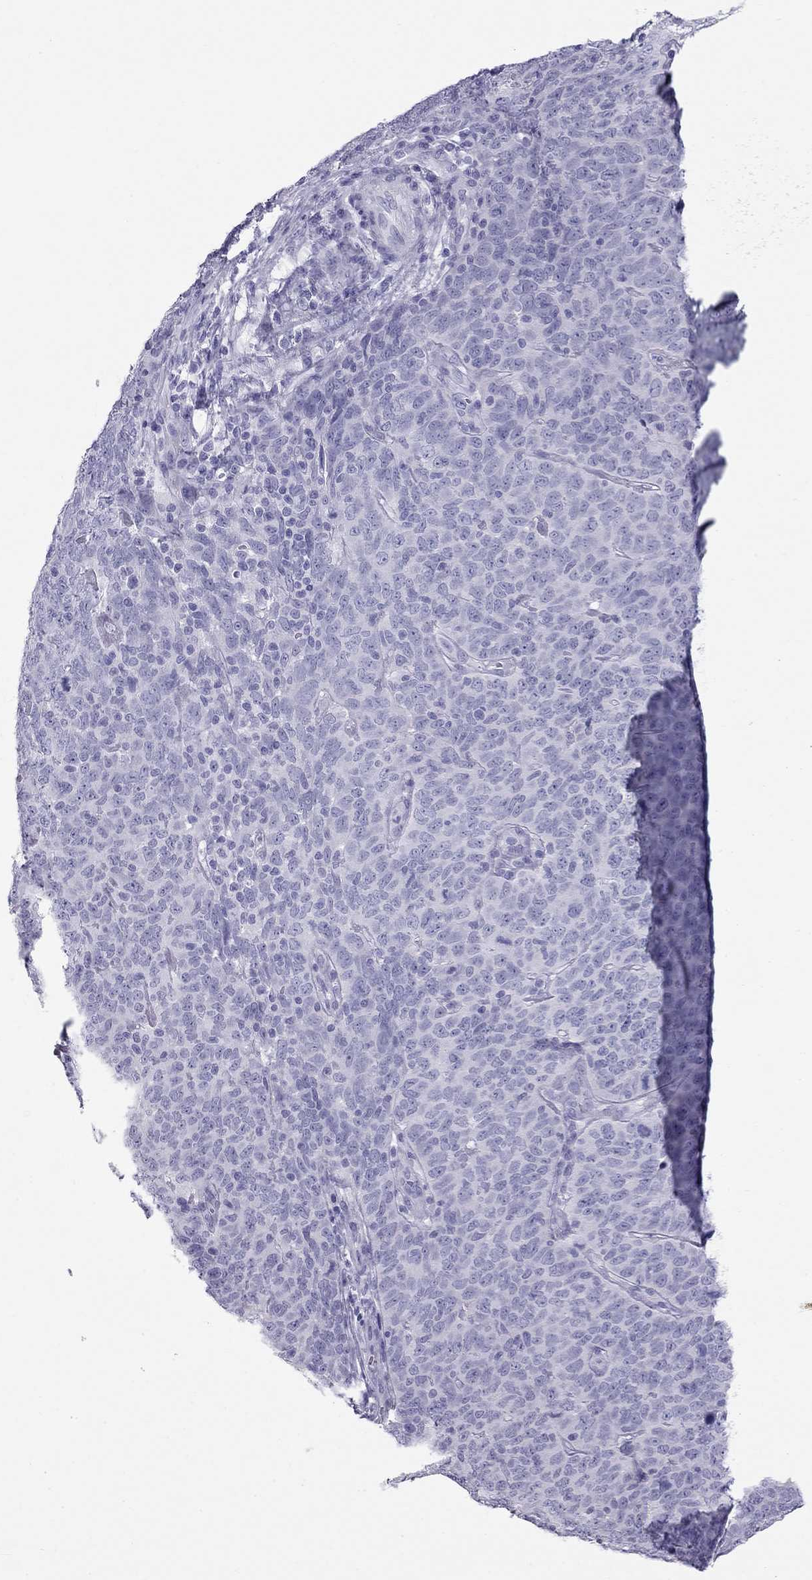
{"staining": {"intensity": "negative", "quantity": "none", "location": "none"}, "tissue": "skin cancer", "cell_type": "Tumor cells", "image_type": "cancer", "snomed": [{"axis": "morphology", "description": "Squamous cell carcinoma, NOS"}, {"axis": "topography", "description": "Skin"}, {"axis": "topography", "description": "Anal"}], "caption": "This is an immunohistochemistry photomicrograph of skin squamous cell carcinoma. There is no positivity in tumor cells.", "gene": "TRPM3", "patient": {"sex": "female", "age": 51}}